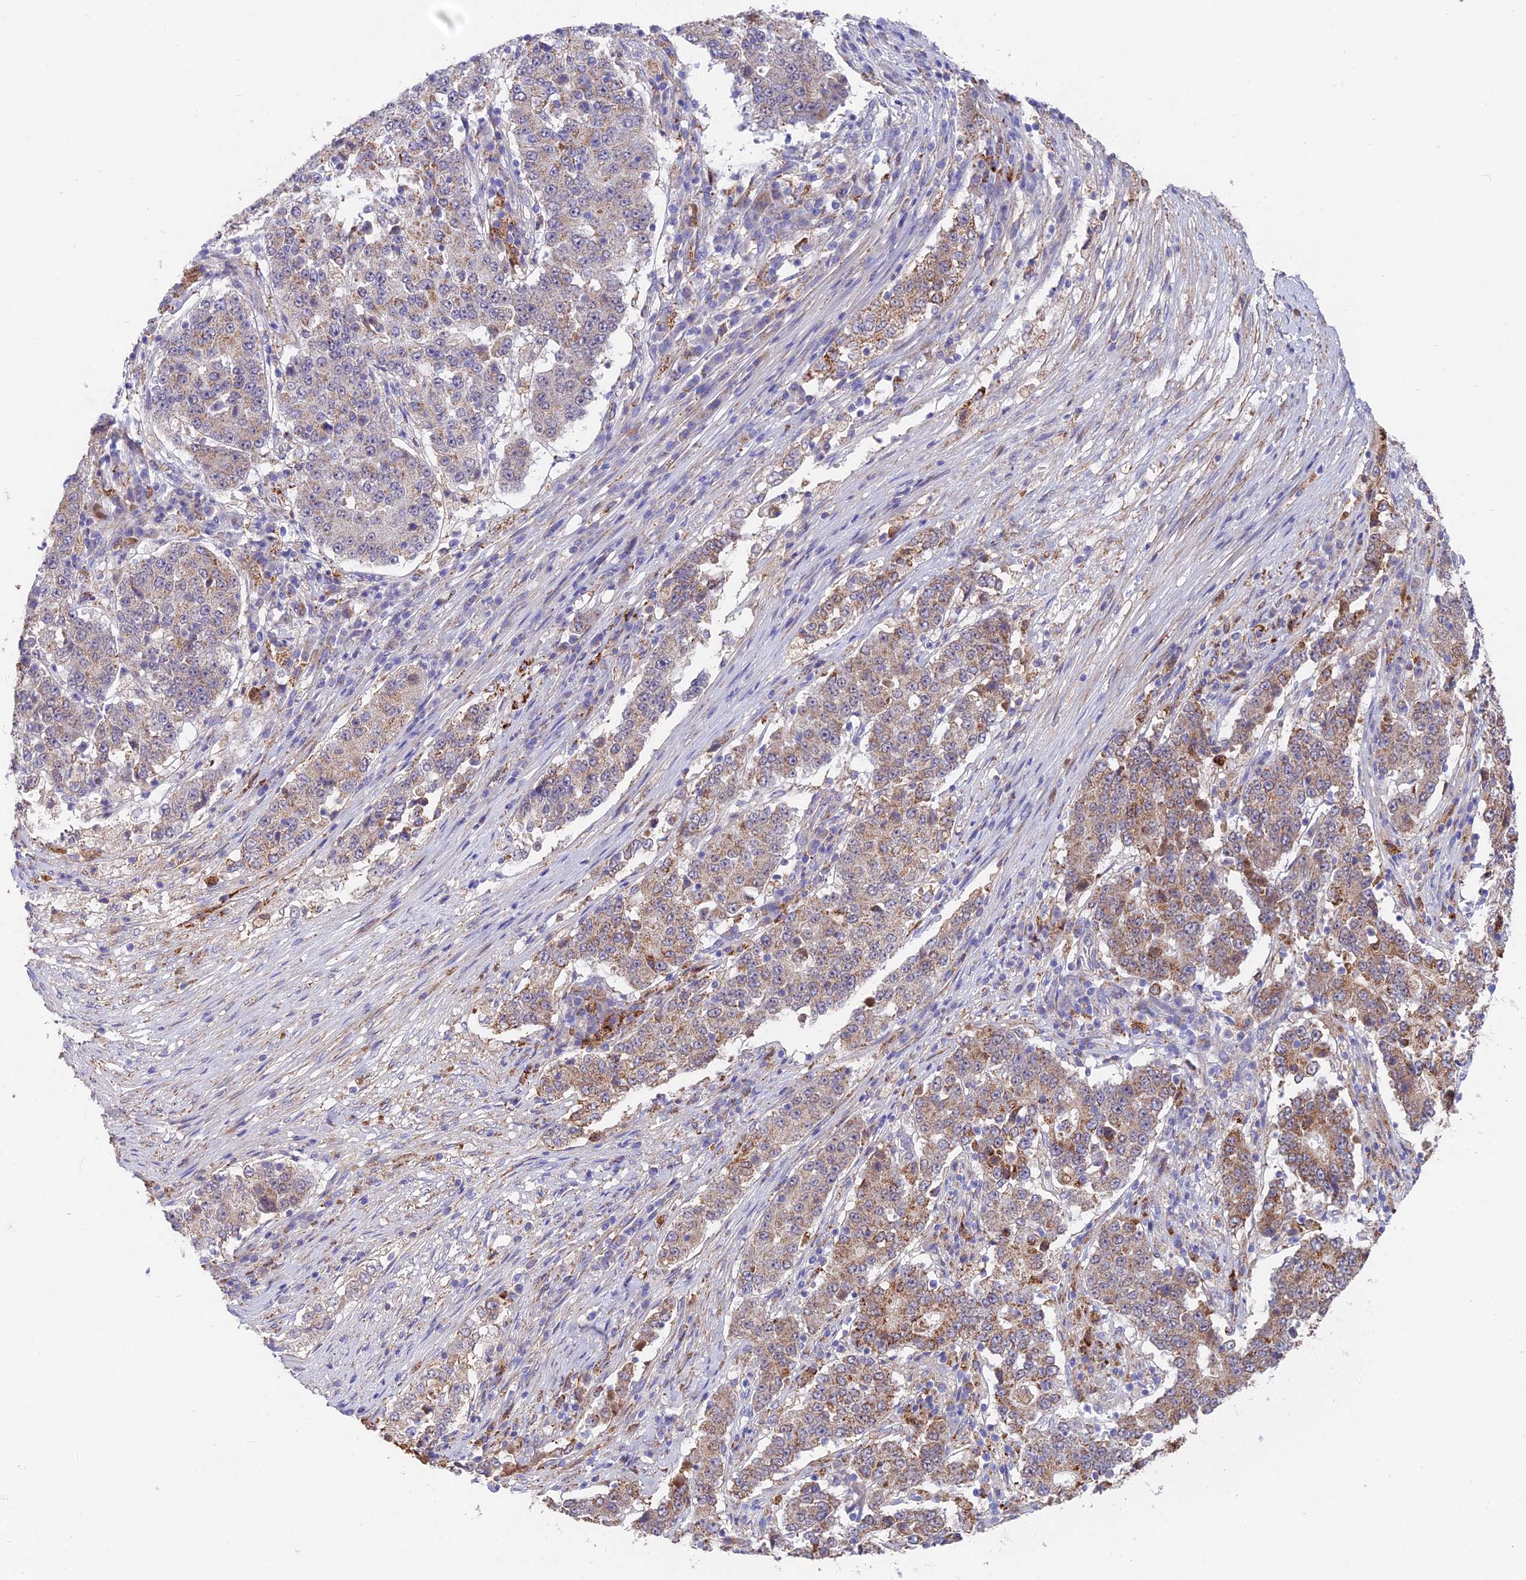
{"staining": {"intensity": "moderate", "quantity": "25%-75%", "location": "cytoplasmic/membranous"}, "tissue": "stomach cancer", "cell_type": "Tumor cells", "image_type": "cancer", "snomed": [{"axis": "morphology", "description": "Adenocarcinoma, NOS"}, {"axis": "topography", "description": "Stomach"}], "caption": "Stomach cancer tissue demonstrates moderate cytoplasmic/membranous positivity in approximately 25%-75% of tumor cells, visualized by immunohistochemistry. (IHC, brightfield microscopy, high magnification).", "gene": "TIGD6", "patient": {"sex": "male", "age": 59}}